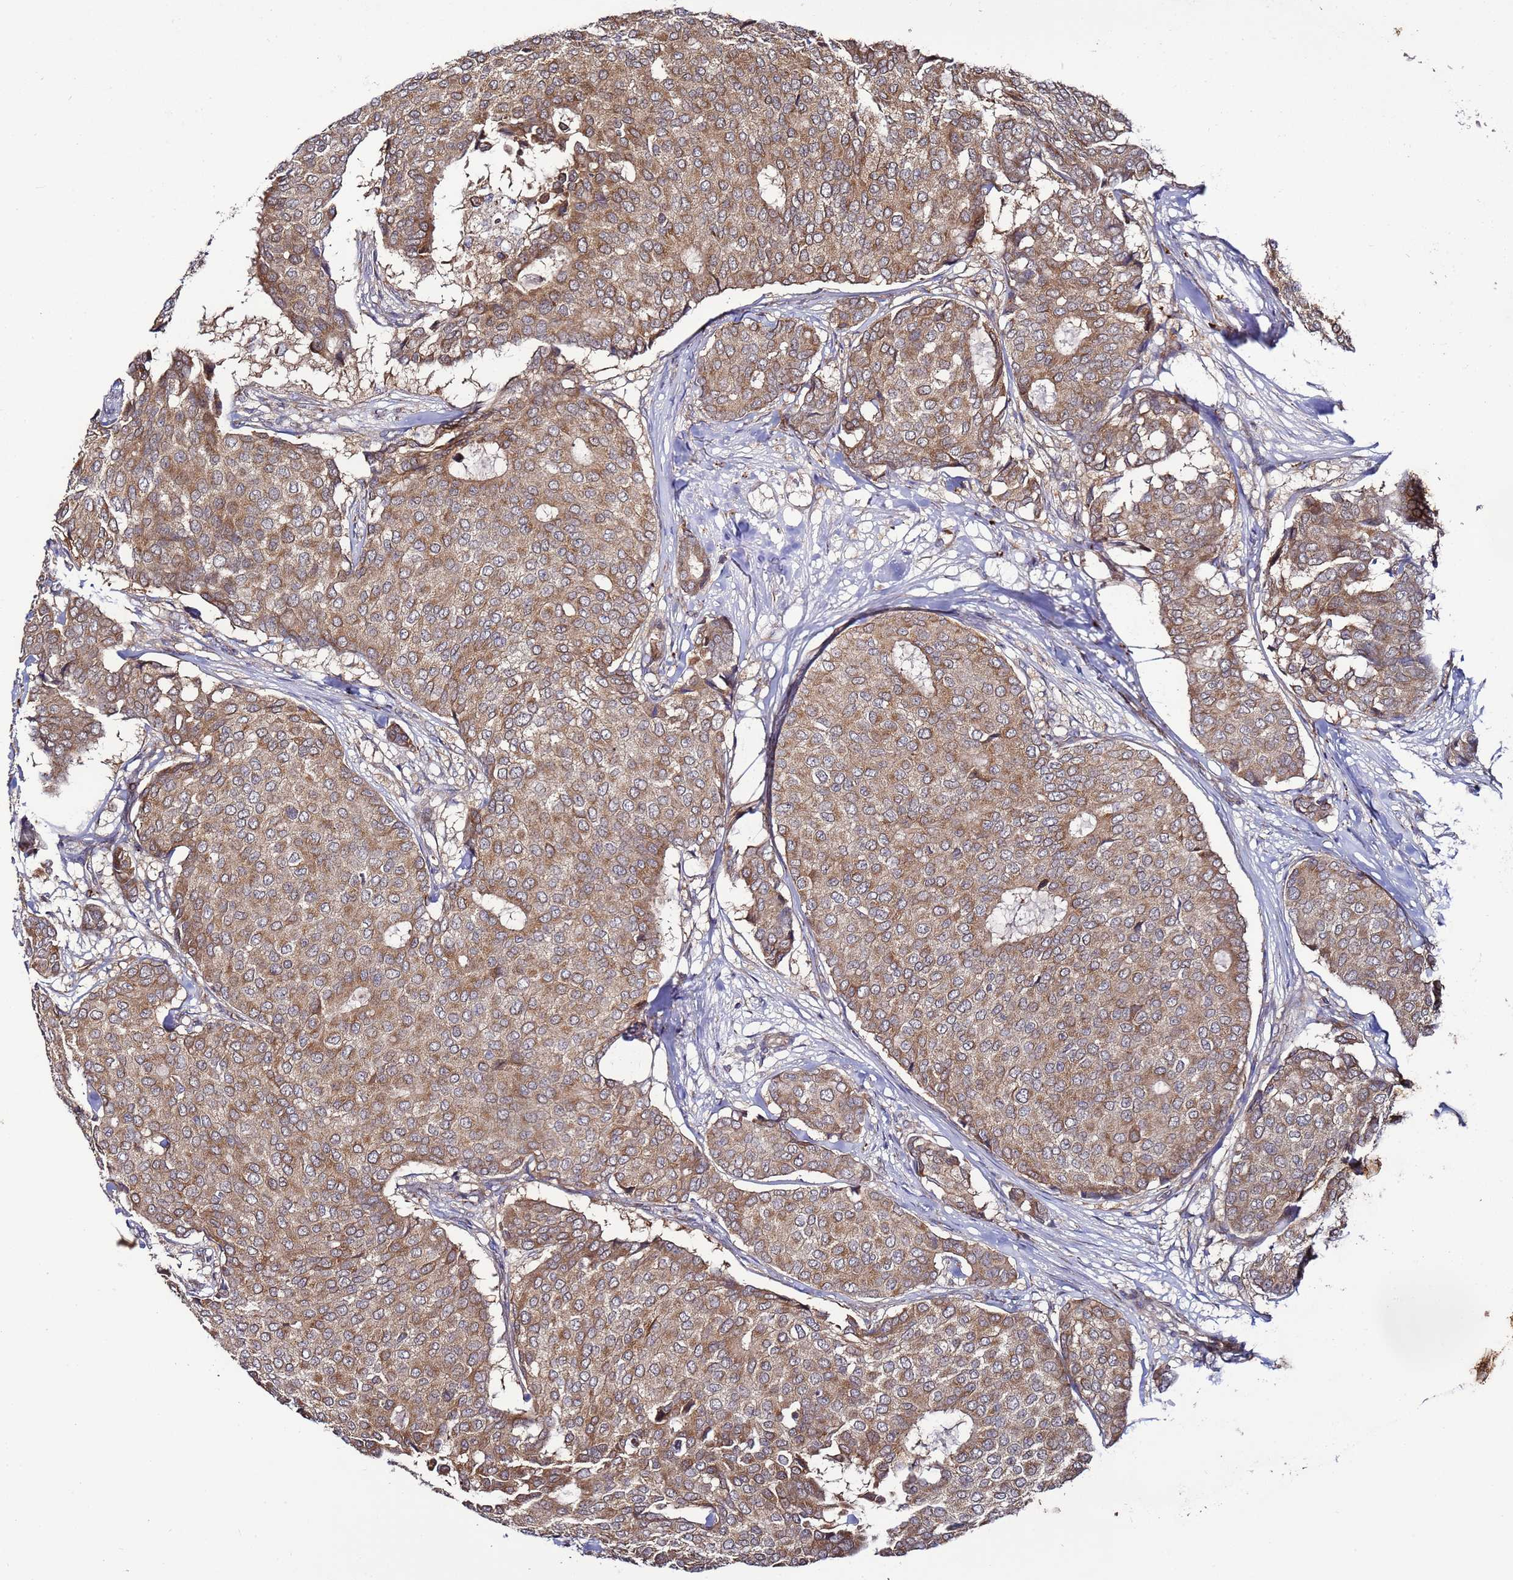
{"staining": {"intensity": "moderate", "quantity": ">75%", "location": "cytoplasmic/membranous"}, "tissue": "breast cancer", "cell_type": "Tumor cells", "image_type": "cancer", "snomed": [{"axis": "morphology", "description": "Duct carcinoma"}, {"axis": "topography", "description": "Breast"}], "caption": "Moderate cytoplasmic/membranous protein staining is identified in about >75% of tumor cells in breast cancer.", "gene": "TMEM176B", "patient": {"sex": "female", "age": 75}}